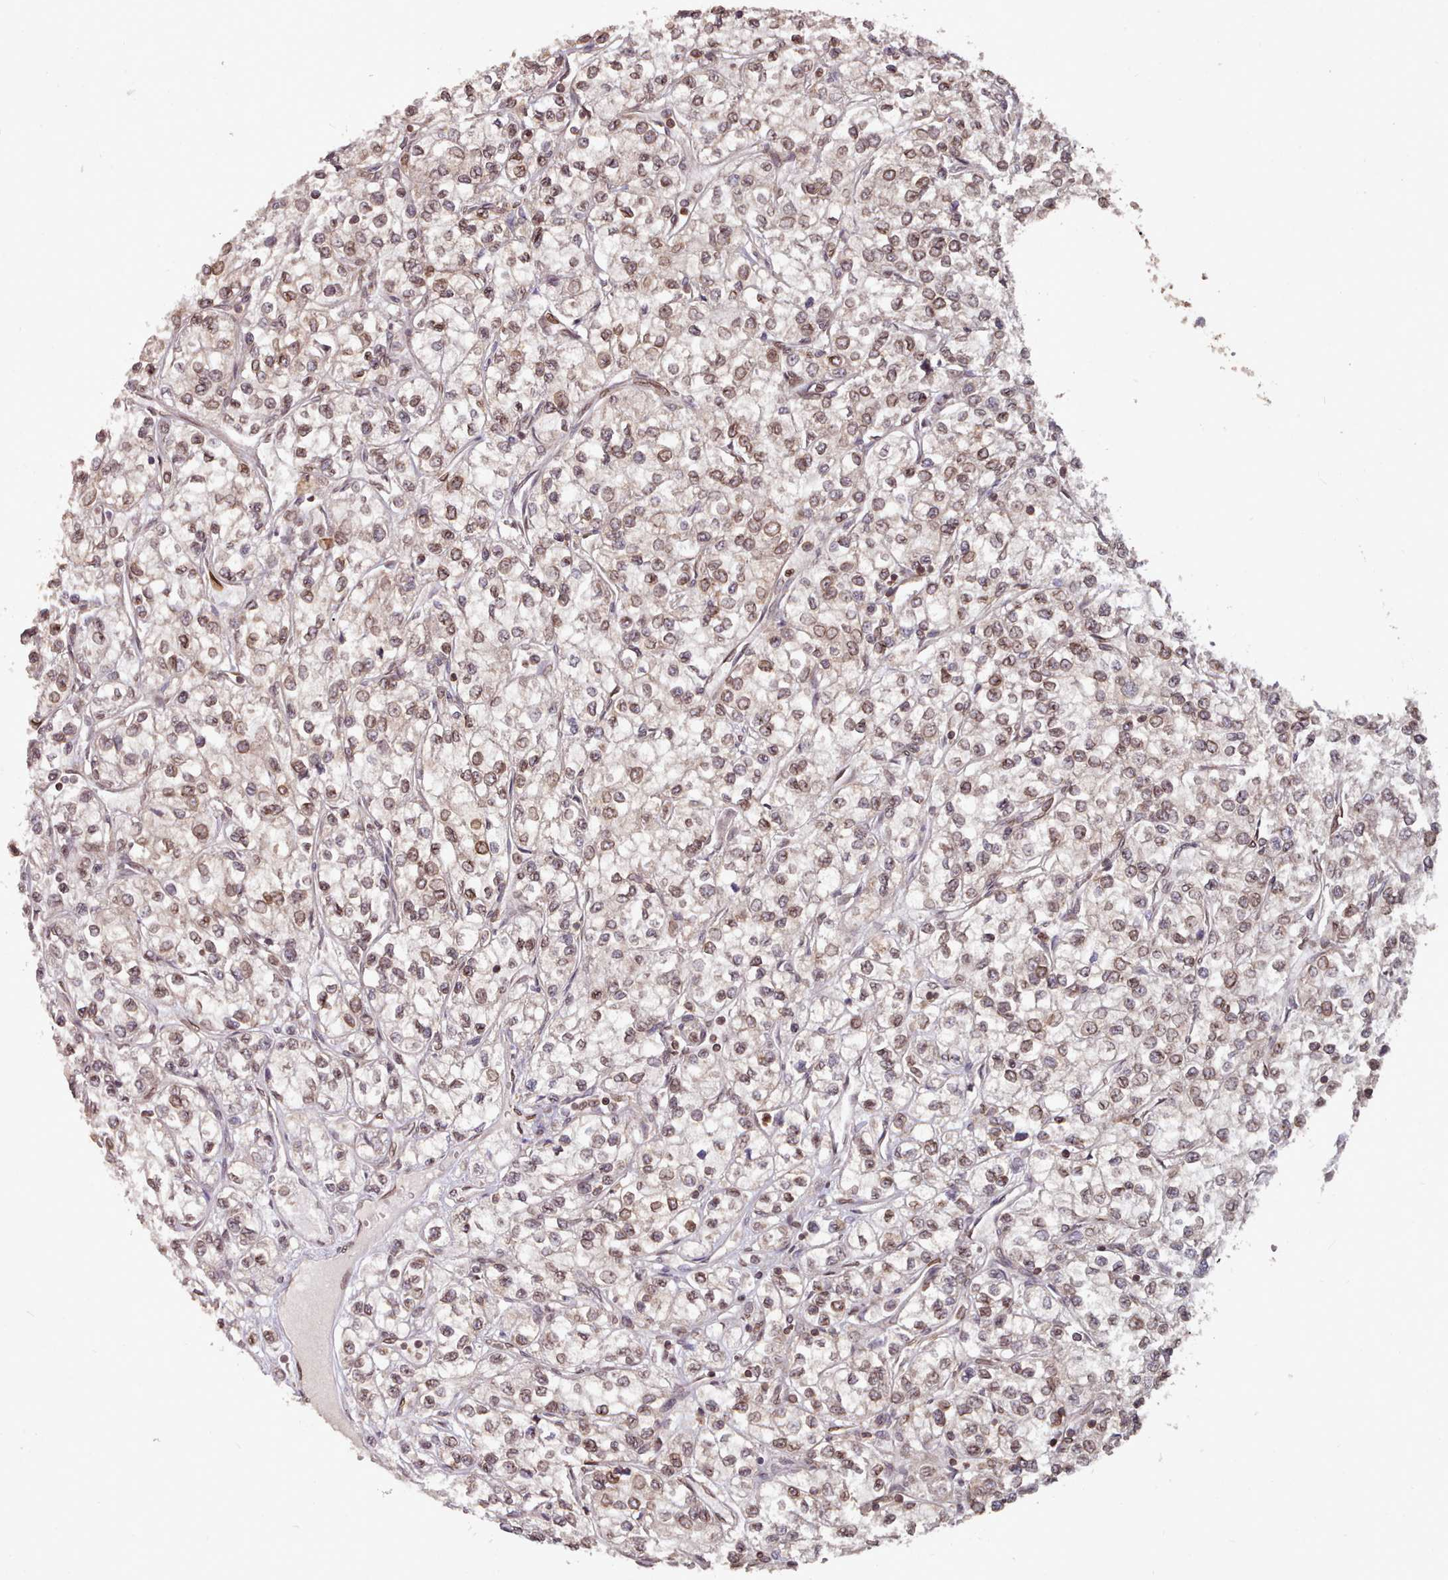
{"staining": {"intensity": "moderate", "quantity": "25%-75%", "location": "cytoplasmic/membranous,nuclear"}, "tissue": "renal cancer", "cell_type": "Tumor cells", "image_type": "cancer", "snomed": [{"axis": "morphology", "description": "Adenocarcinoma, NOS"}, {"axis": "topography", "description": "Kidney"}], "caption": "A micrograph showing moderate cytoplasmic/membranous and nuclear staining in about 25%-75% of tumor cells in renal cancer, as visualized by brown immunohistochemical staining.", "gene": "TOR1AIP1", "patient": {"sex": "male", "age": 80}}